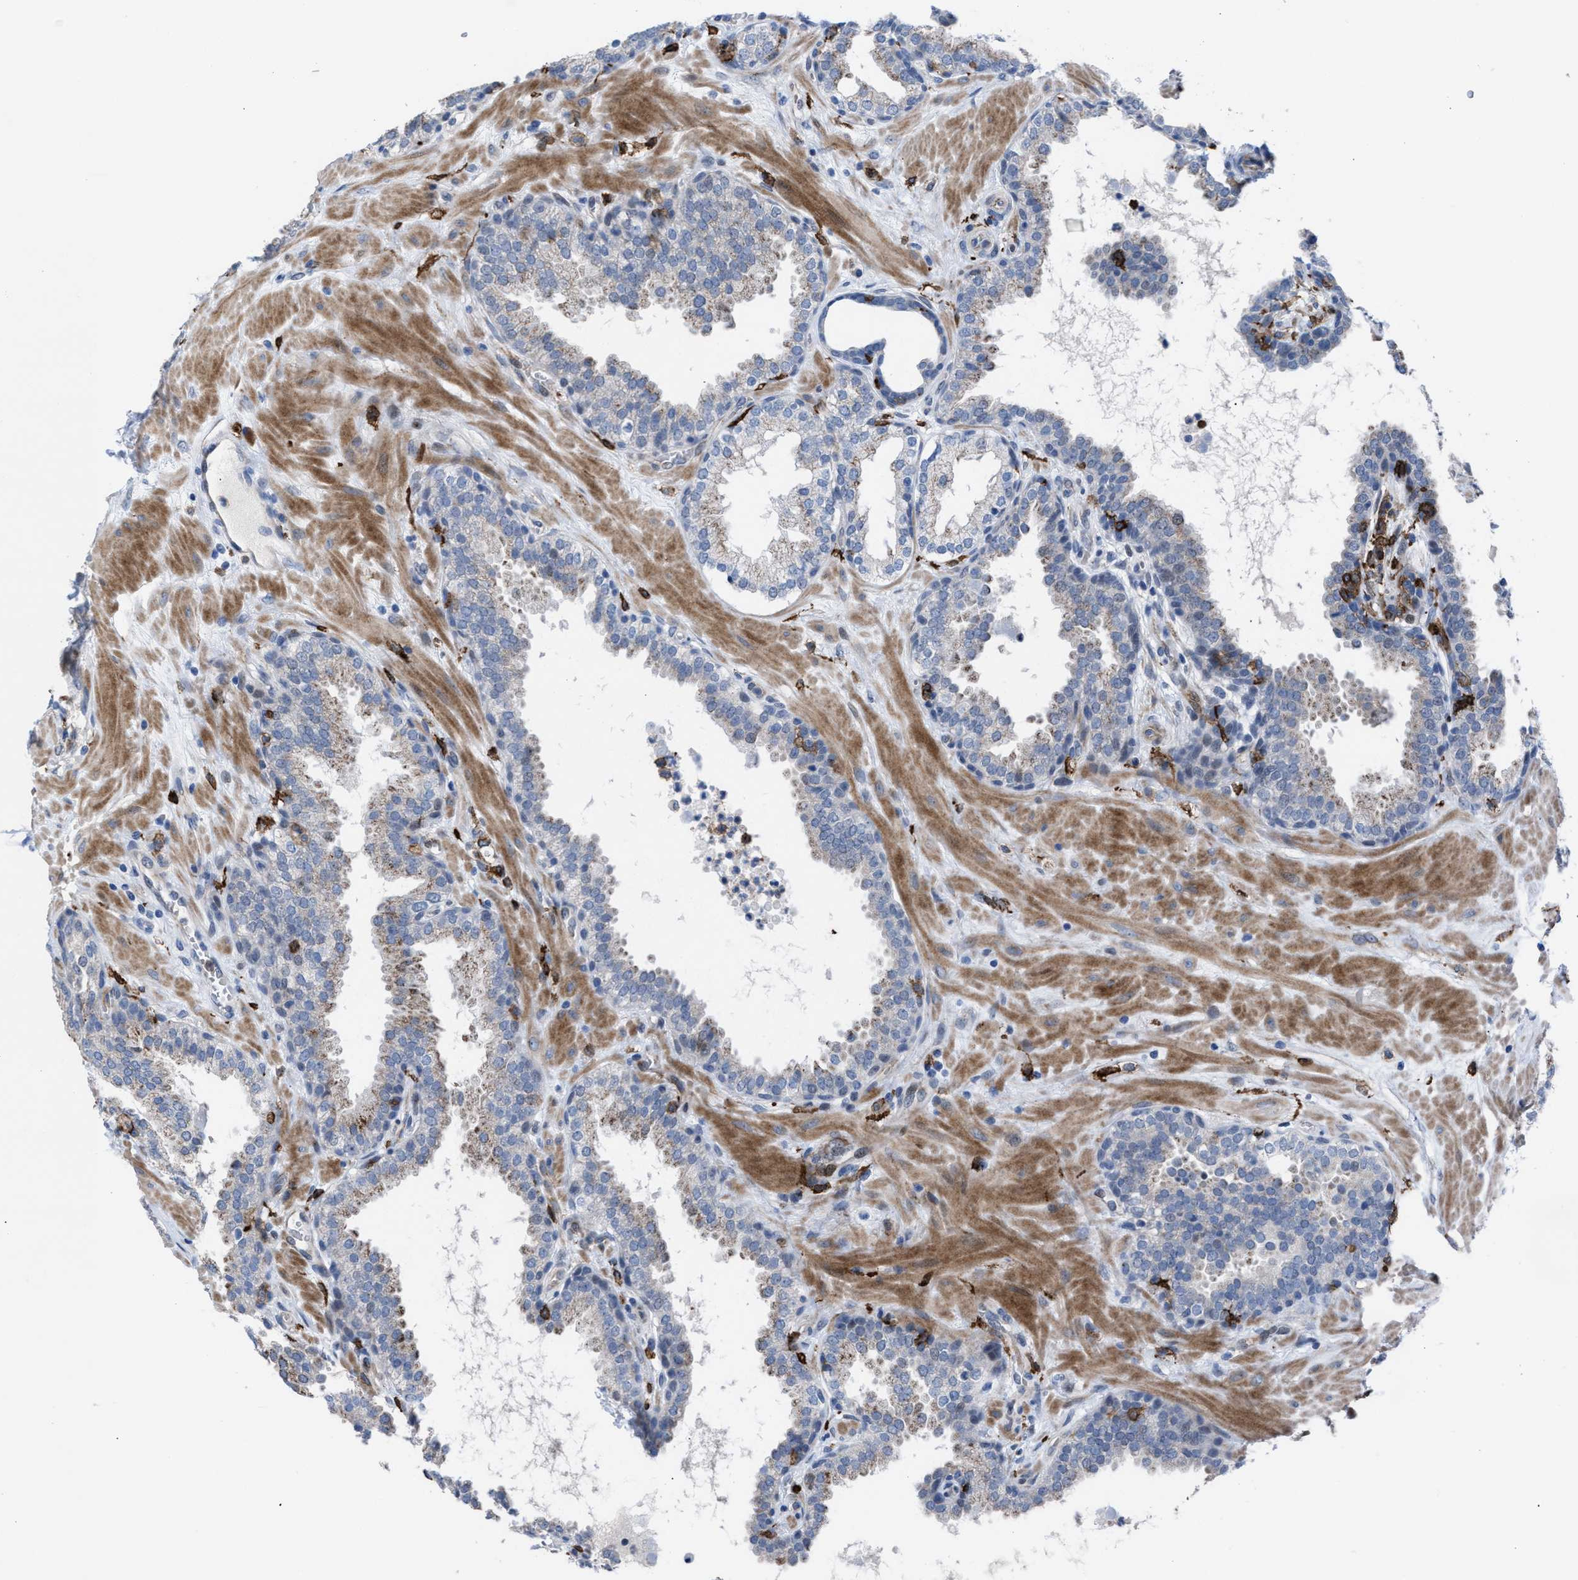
{"staining": {"intensity": "moderate", "quantity": "<25%", "location": "cytoplasmic/membranous"}, "tissue": "prostate", "cell_type": "Glandular cells", "image_type": "normal", "snomed": [{"axis": "morphology", "description": "Normal tissue, NOS"}, {"axis": "topography", "description": "Prostate"}], "caption": "Normal prostate exhibits moderate cytoplasmic/membranous expression in about <25% of glandular cells, visualized by immunohistochemistry.", "gene": "SLC47A1", "patient": {"sex": "male", "age": 51}}